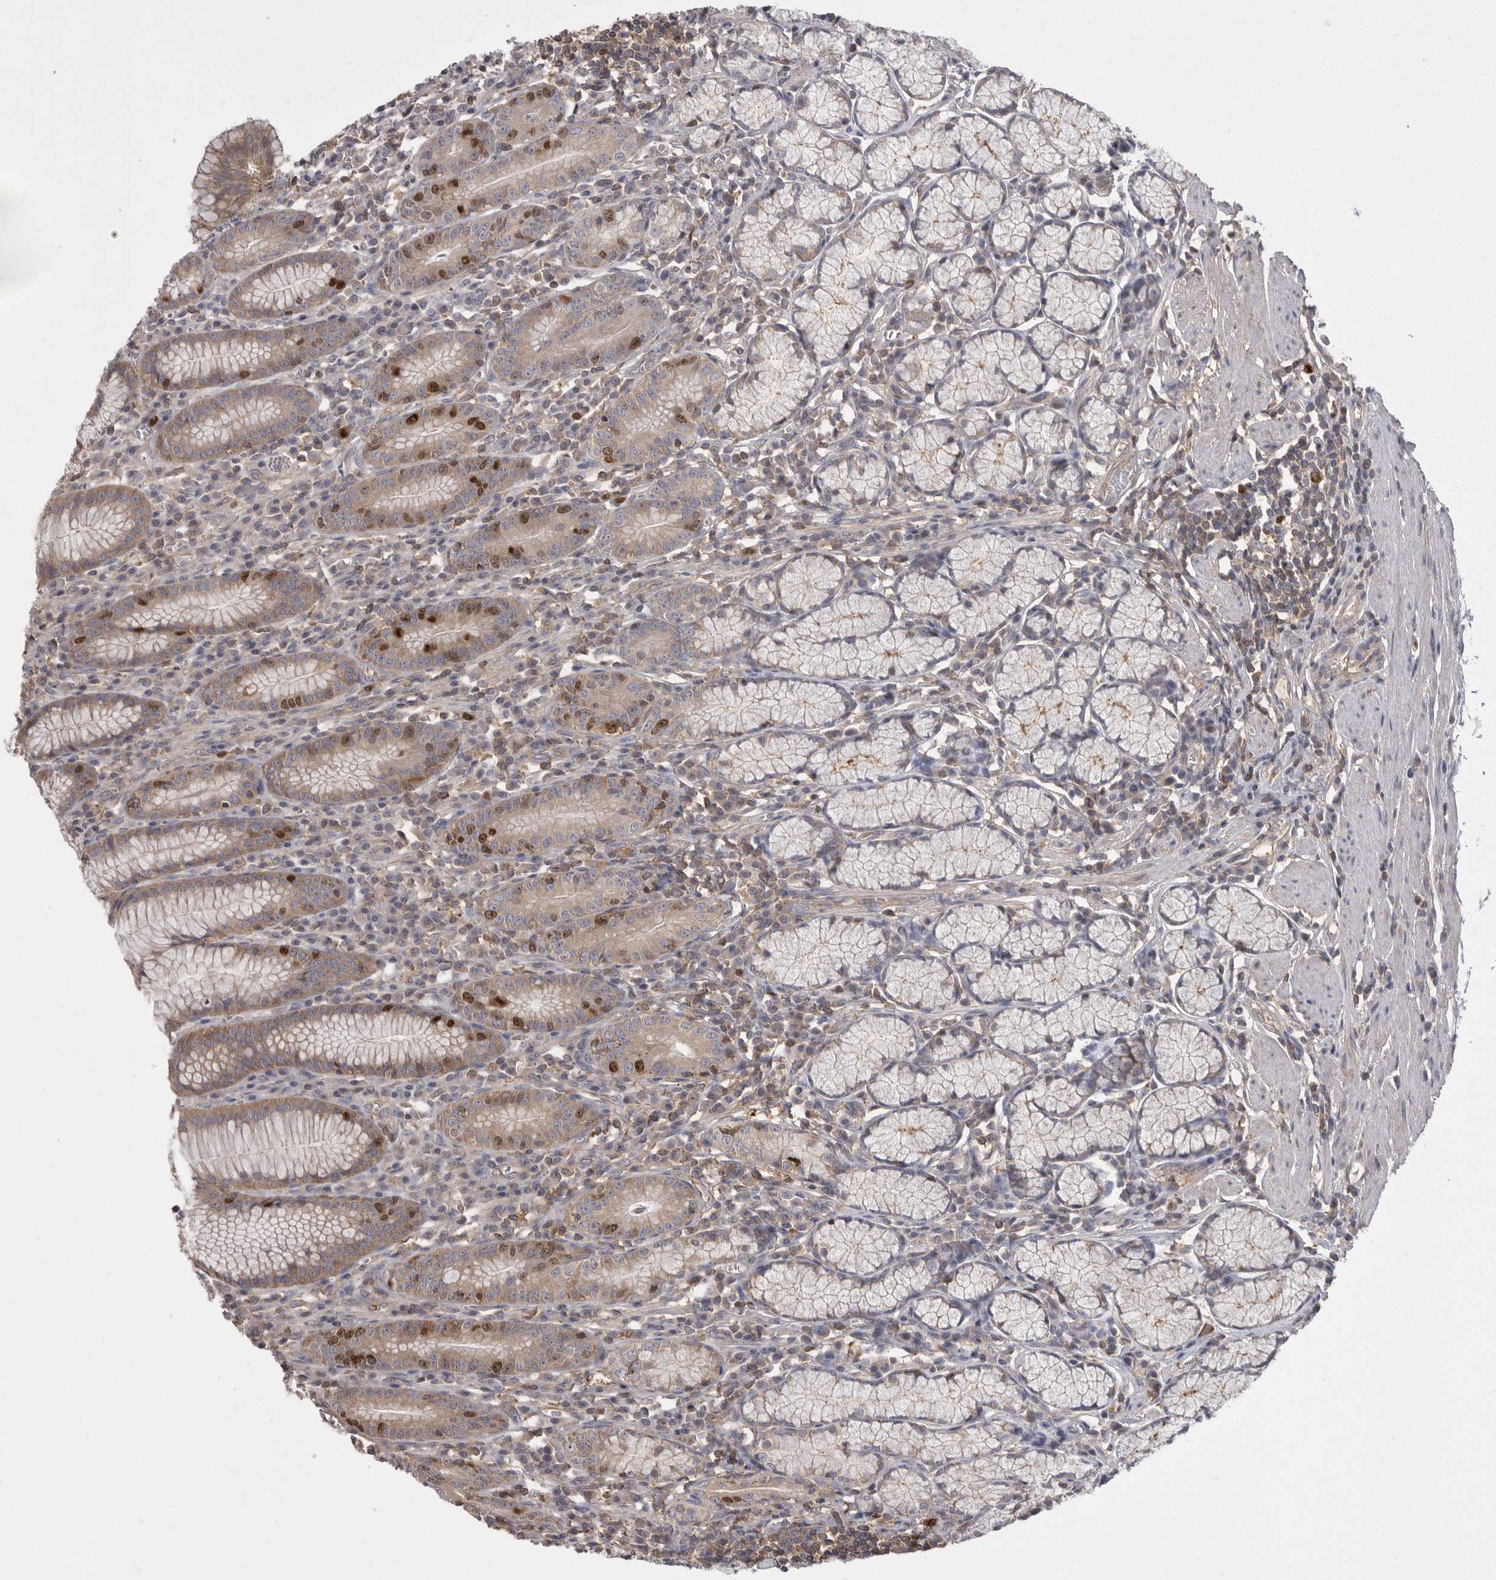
{"staining": {"intensity": "strong", "quantity": "<25%", "location": "cytoplasmic/membranous,nuclear"}, "tissue": "stomach", "cell_type": "Glandular cells", "image_type": "normal", "snomed": [{"axis": "morphology", "description": "Normal tissue, NOS"}, {"axis": "topography", "description": "Stomach"}], "caption": "This is an image of IHC staining of normal stomach, which shows strong positivity in the cytoplasmic/membranous,nuclear of glandular cells.", "gene": "TOP2A", "patient": {"sex": "male", "age": 55}}